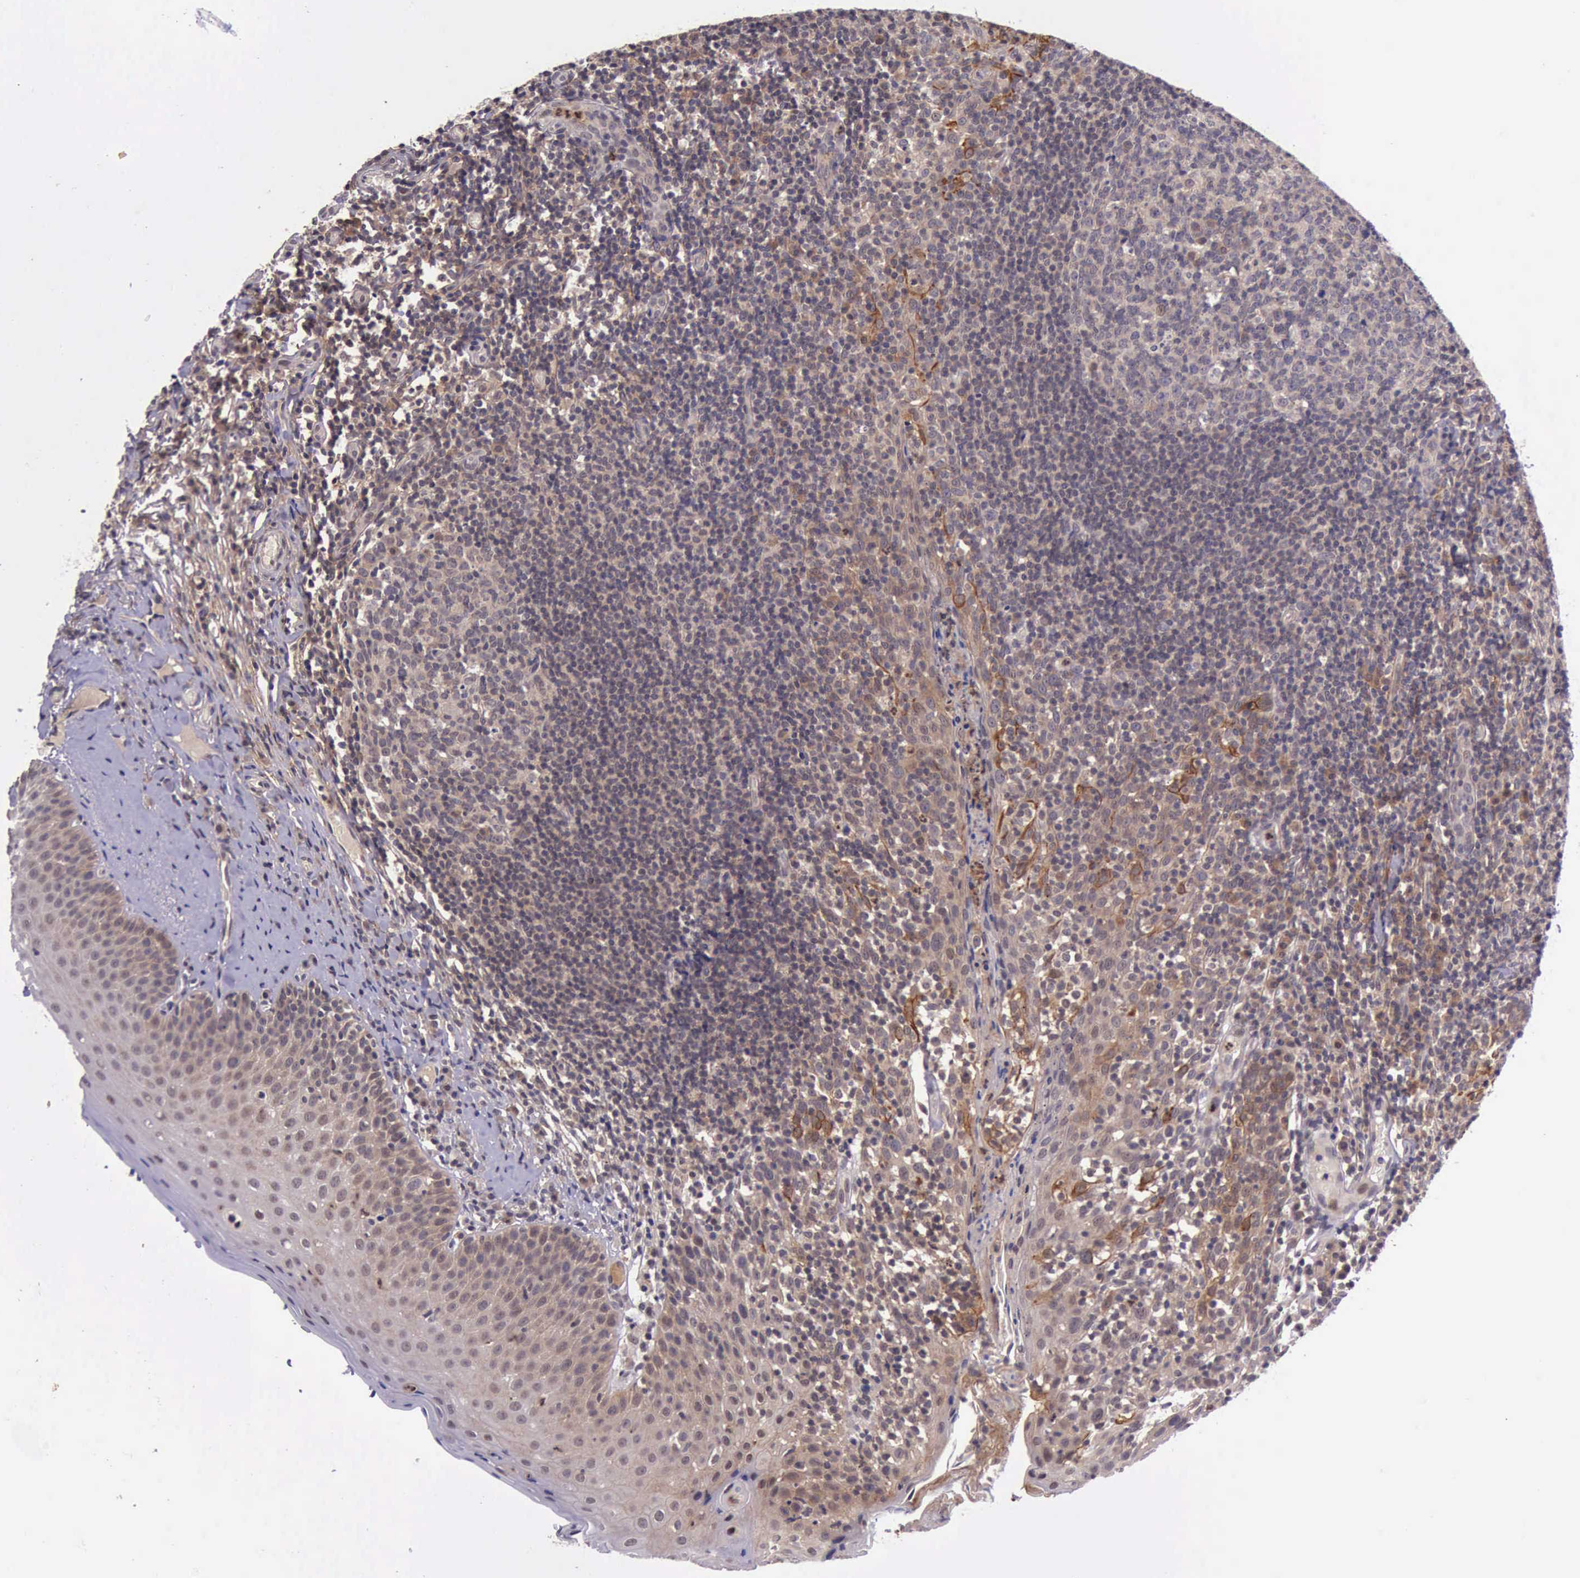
{"staining": {"intensity": "negative", "quantity": "none", "location": "none"}, "tissue": "tonsil", "cell_type": "Germinal center cells", "image_type": "normal", "snomed": [{"axis": "morphology", "description": "Normal tissue, NOS"}, {"axis": "topography", "description": "Tonsil"}], "caption": "There is no significant expression in germinal center cells of tonsil. (Stains: DAB (3,3'-diaminobenzidine) immunohistochemistry (IHC) with hematoxylin counter stain, Microscopy: brightfield microscopy at high magnification).", "gene": "PRICKLE3", "patient": {"sex": "male", "age": 6}}